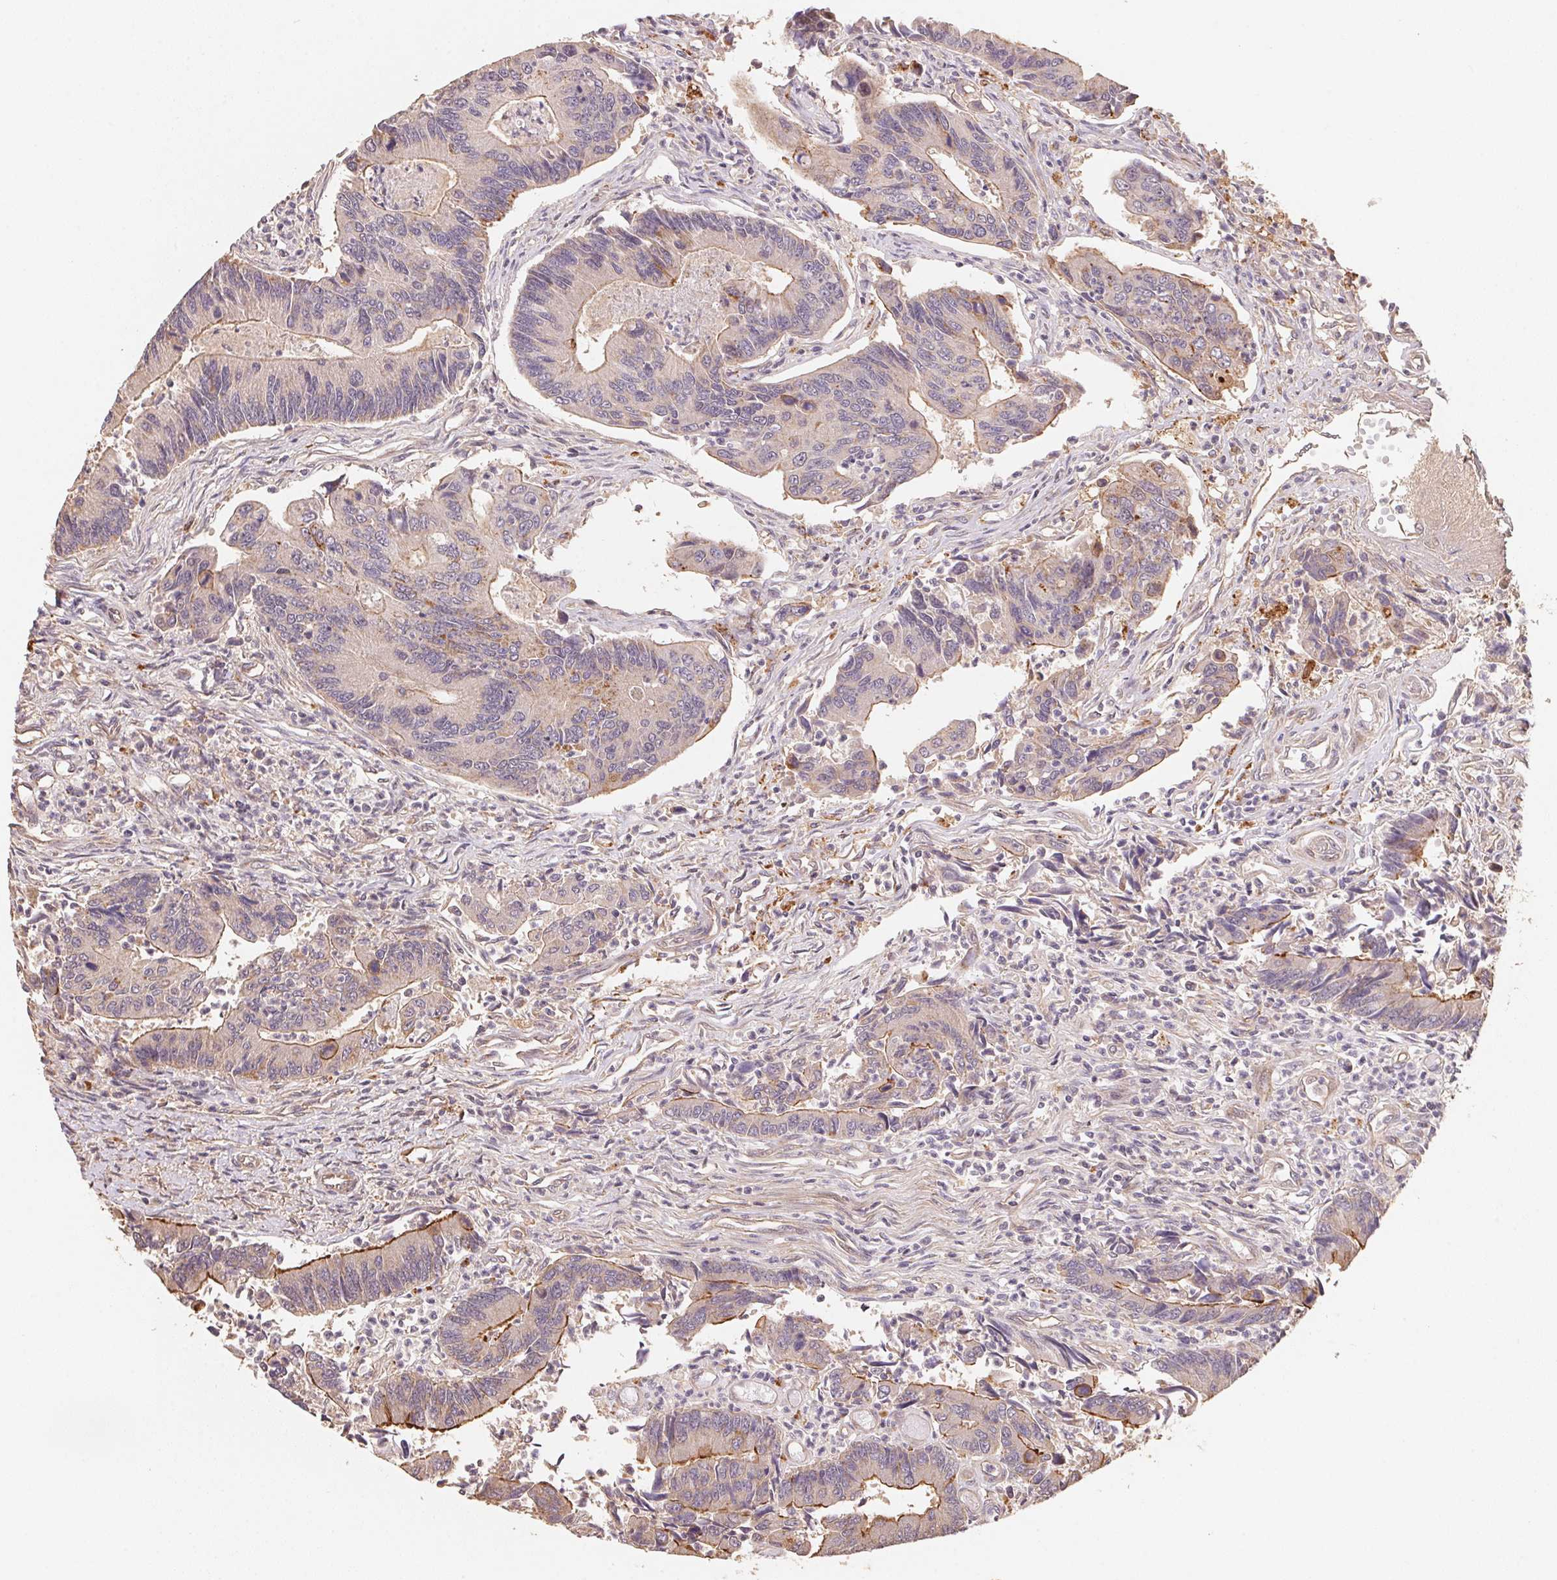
{"staining": {"intensity": "weak", "quantity": "<25%", "location": "cytoplasmic/membranous"}, "tissue": "colorectal cancer", "cell_type": "Tumor cells", "image_type": "cancer", "snomed": [{"axis": "morphology", "description": "Adenocarcinoma, NOS"}, {"axis": "topography", "description": "Colon"}], "caption": "A histopathology image of human colorectal cancer (adenocarcinoma) is negative for staining in tumor cells.", "gene": "TMEM222", "patient": {"sex": "female", "age": 67}}